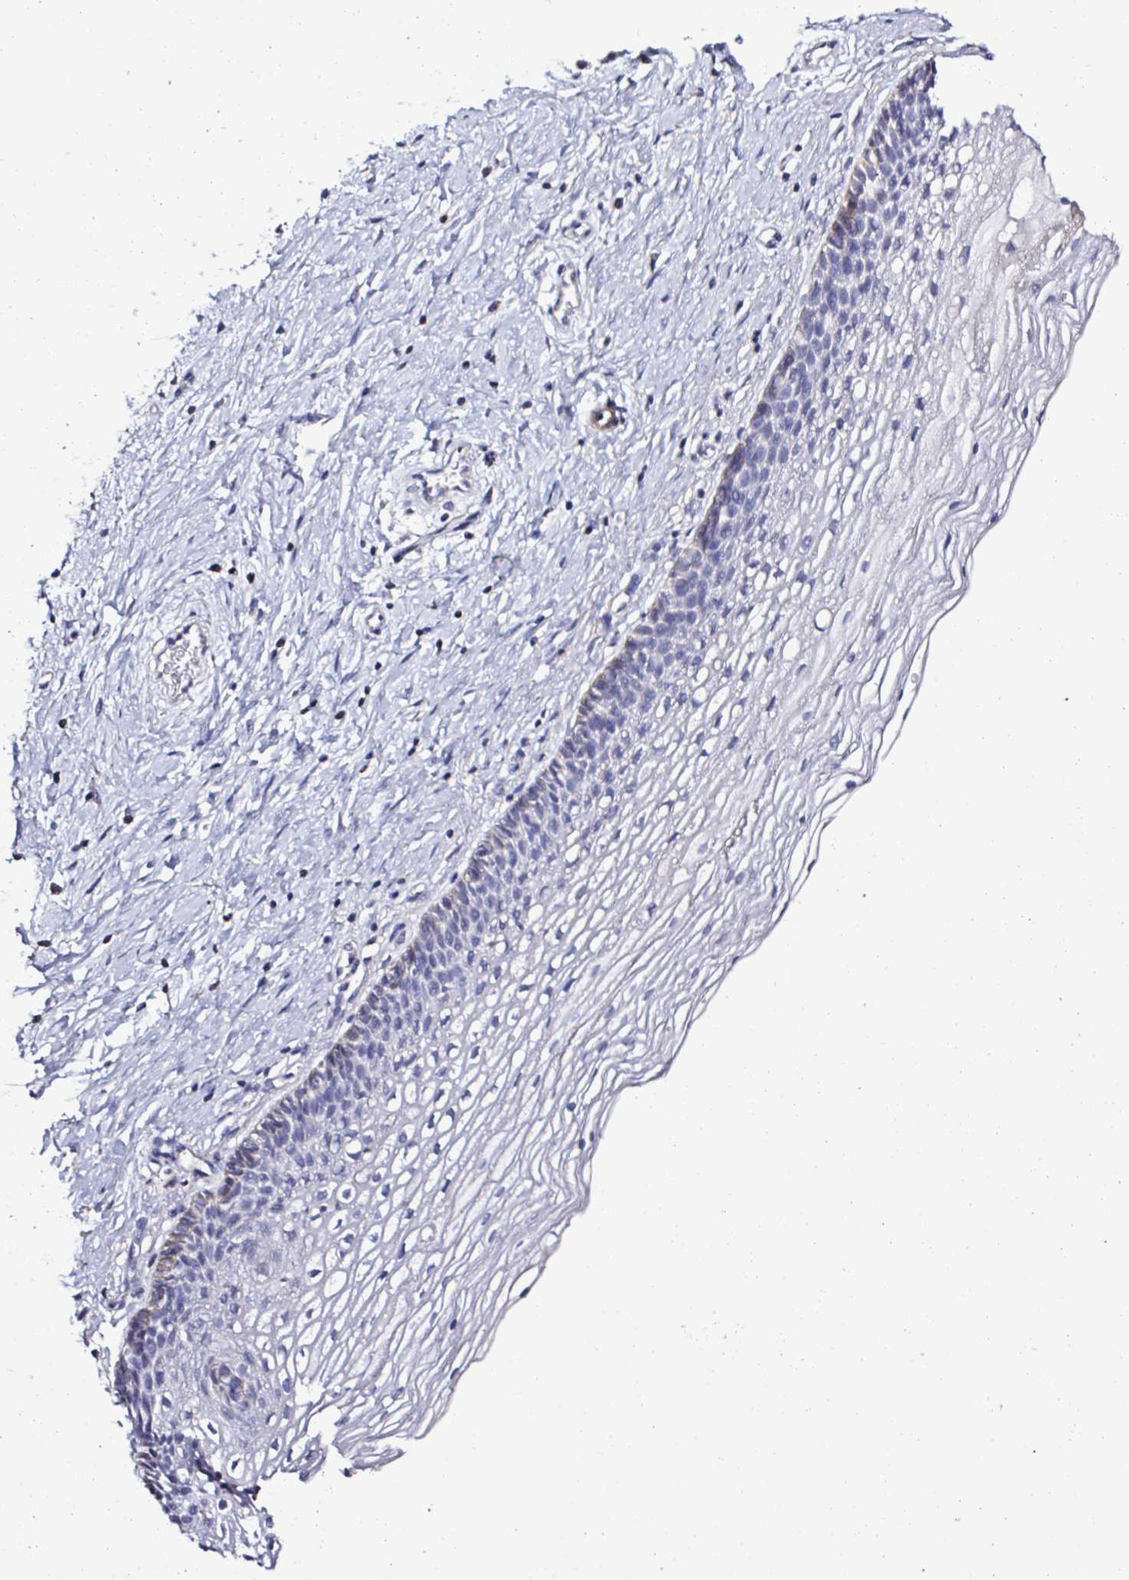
{"staining": {"intensity": "negative", "quantity": "none", "location": "none"}, "tissue": "cervix", "cell_type": "Glandular cells", "image_type": "normal", "snomed": [{"axis": "morphology", "description": "Normal tissue, NOS"}, {"axis": "topography", "description": "Cervix"}], "caption": "Immunohistochemistry of benign human cervix displays no expression in glandular cells.", "gene": "PLA2G4E", "patient": {"sex": "female", "age": 34}}